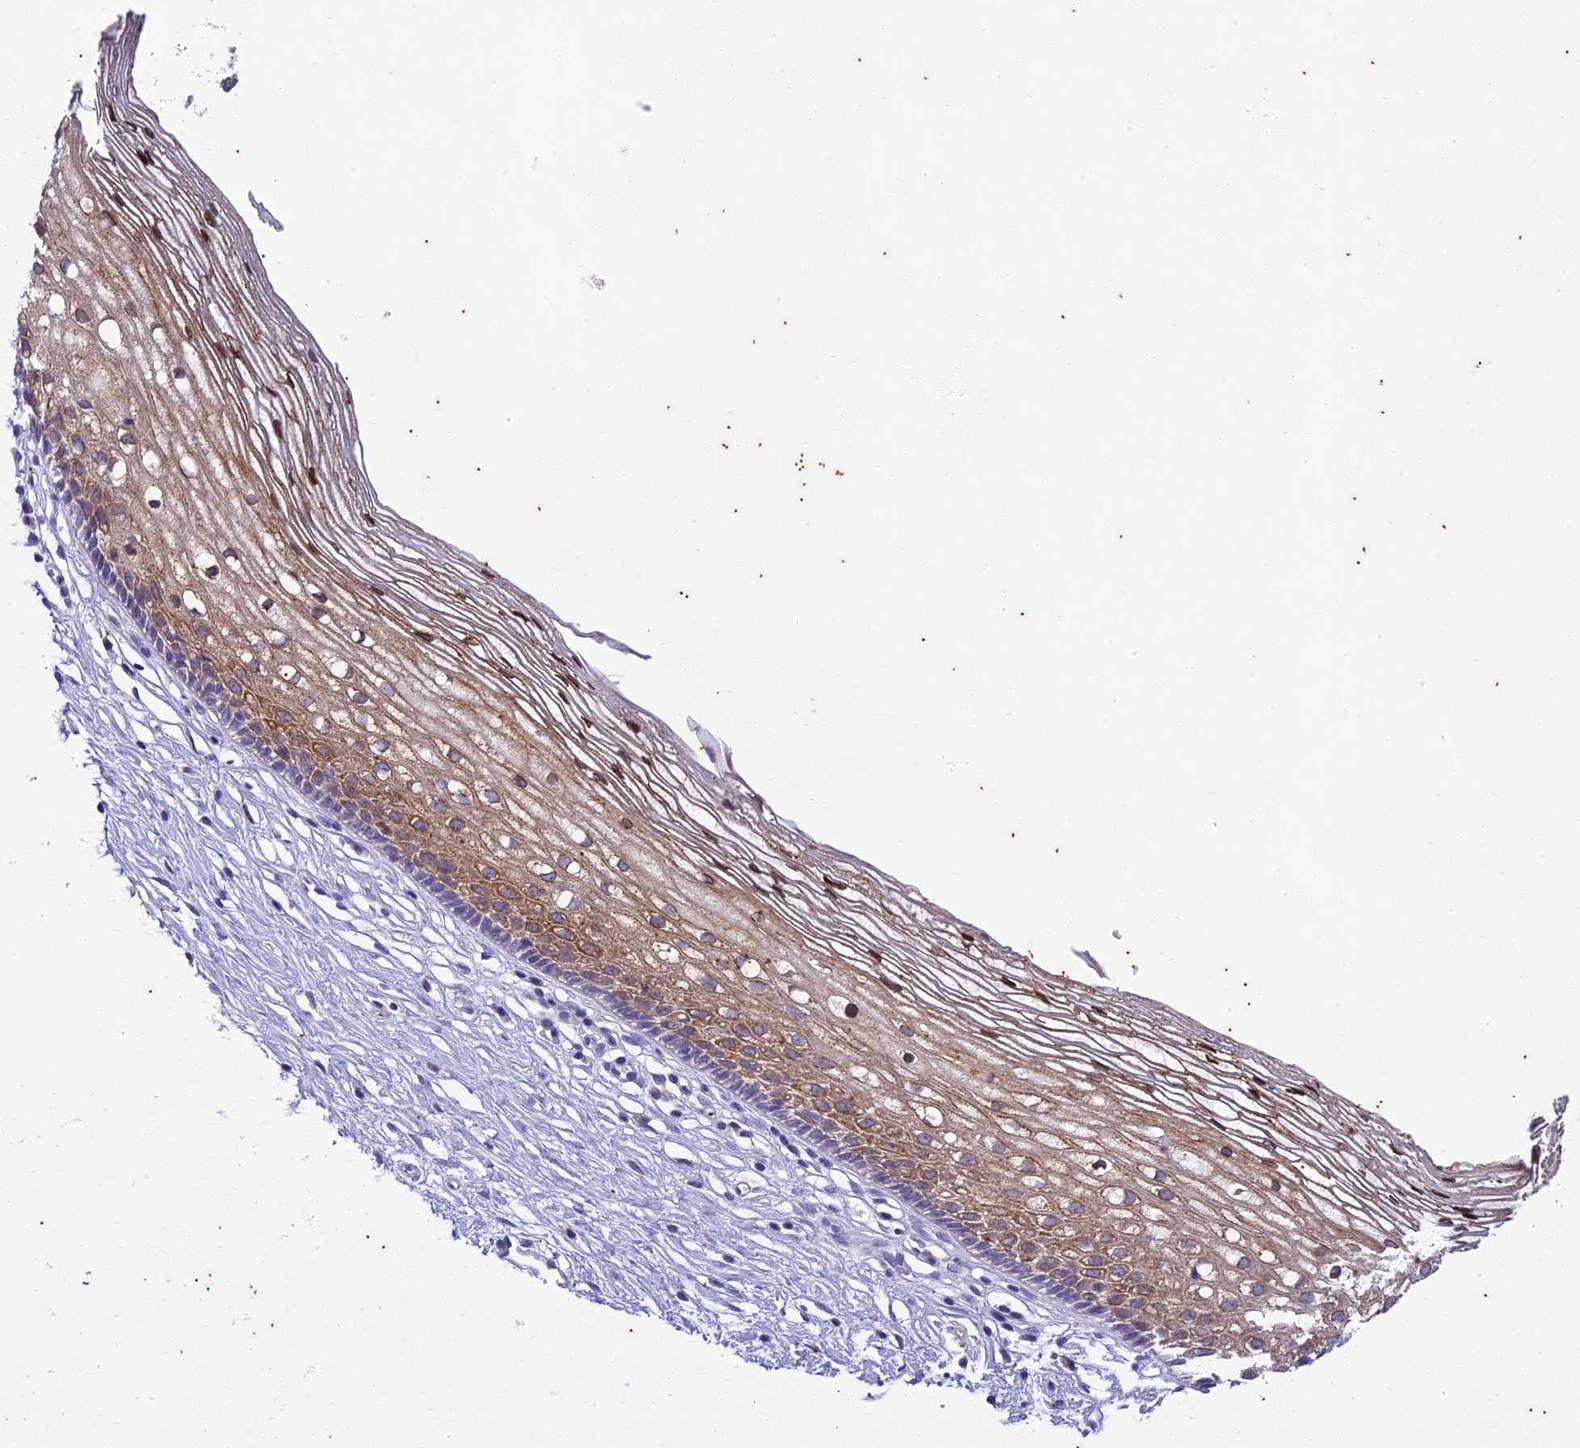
{"staining": {"intensity": "negative", "quantity": "none", "location": "none"}, "tissue": "cervix", "cell_type": "Glandular cells", "image_type": "normal", "snomed": [{"axis": "morphology", "description": "Normal tissue, NOS"}, {"axis": "topography", "description": "Cervix"}], "caption": "IHC of unremarkable human cervix reveals no positivity in glandular cells. (Immunohistochemistry (ihc), brightfield microscopy, high magnification).", "gene": "TMEM40", "patient": {"sex": "female", "age": 27}}